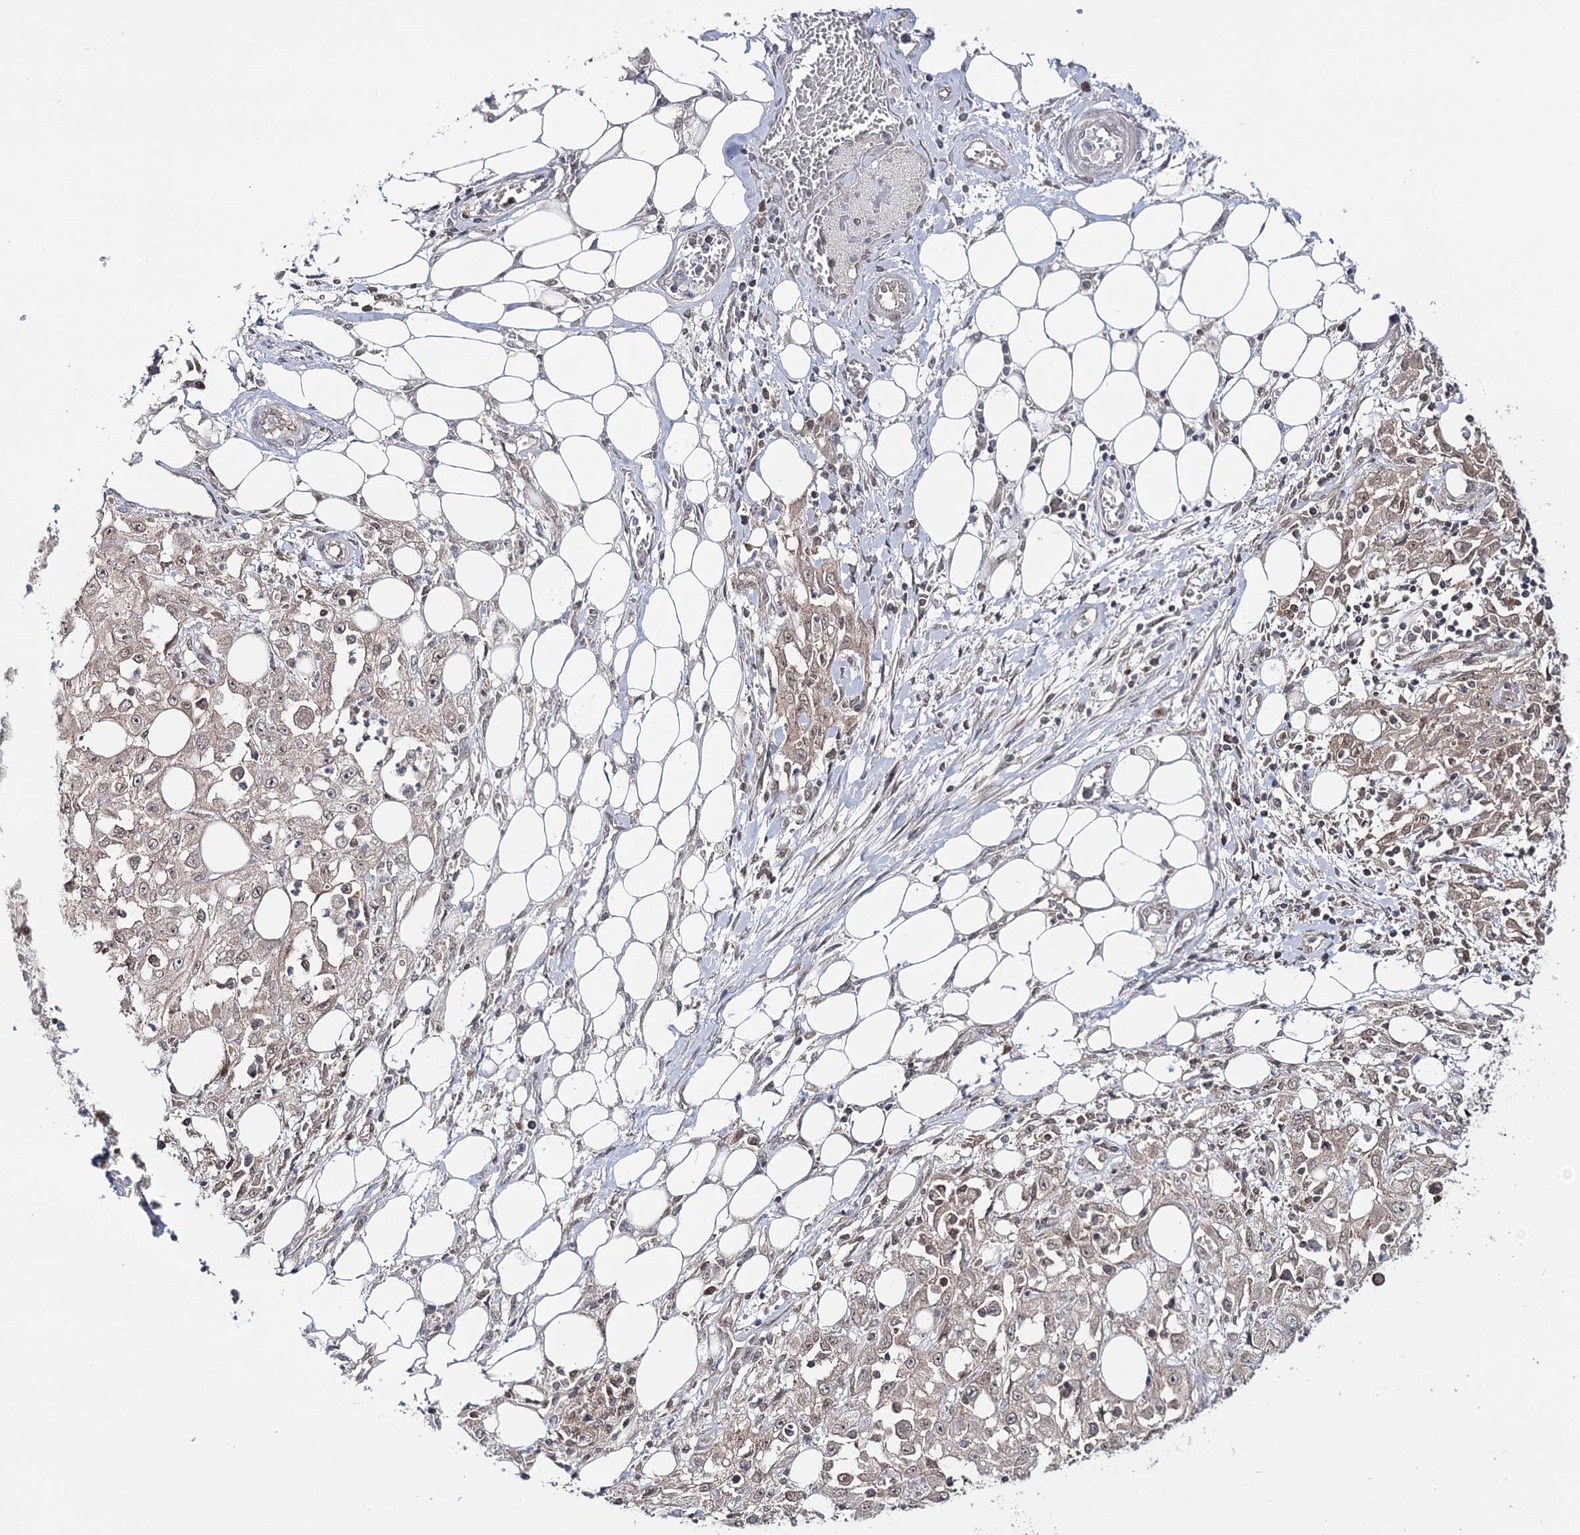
{"staining": {"intensity": "weak", "quantity": "25%-75%", "location": "cytoplasmic/membranous"}, "tissue": "skin cancer", "cell_type": "Tumor cells", "image_type": "cancer", "snomed": [{"axis": "morphology", "description": "Squamous cell carcinoma, NOS"}, {"axis": "morphology", "description": "Squamous cell carcinoma, metastatic, NOS"}, {"axis": "topography", "description": "Skin"}, {"axis": "topography", "description": "Lymph node"}], "caption": "Immunohistochemistry staining of skin squamous cell carcinoma, which reveals low levels of weak cytoplasmic/membranous staining in approximately 25%-75% of tumor cells indicating weak cytoplasmic/membranous protein staining. The staining was performed using DAB (3,3'-diaminobenzidine) (brown) for protein detection and nuclei were counterstained in hematoxylin (blue).", "gene": "ZFAND6", "patient": {"sex": "male", "age": 75}}